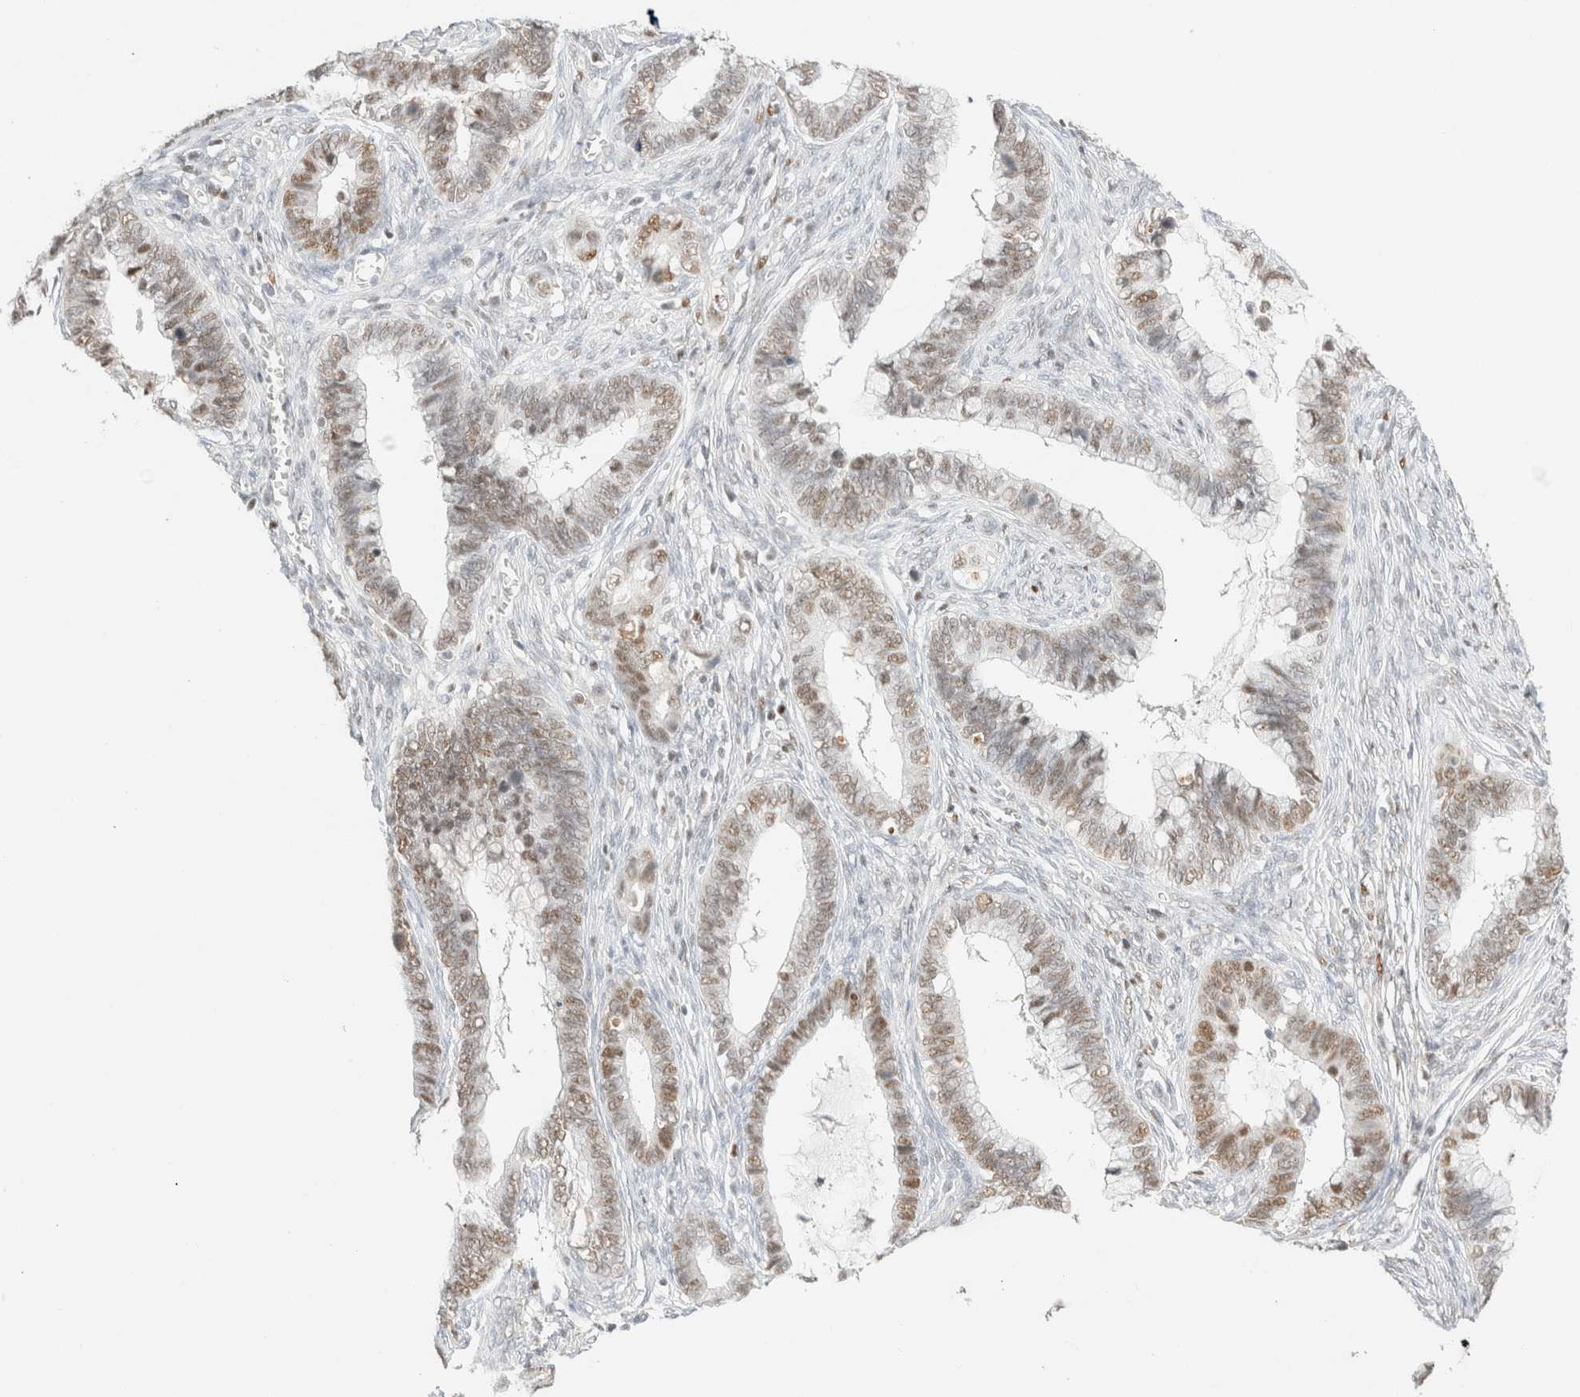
{"staining": {"intensity": "moderate", "quantity": ">75%", "location": "nuclear"}, "tissue": "cervical cancer", "cell_type": "Tumor cells", "image_type": "cancer", "snomed": [{"axis": "morphology", "description": "Adenocarcinoma, NOS"}, {"axis": "topography", "description": "Cervix"}], "caption": "Immunohistochemistry image of cervical cancer (adenocarcinoma) stained for a protein (brown), which reveals medium levels of moderate nuclear expression in approximately >75% of tumor cells.", "gene": "DDB2", "patient": {"sex": "female", "age": 44}}